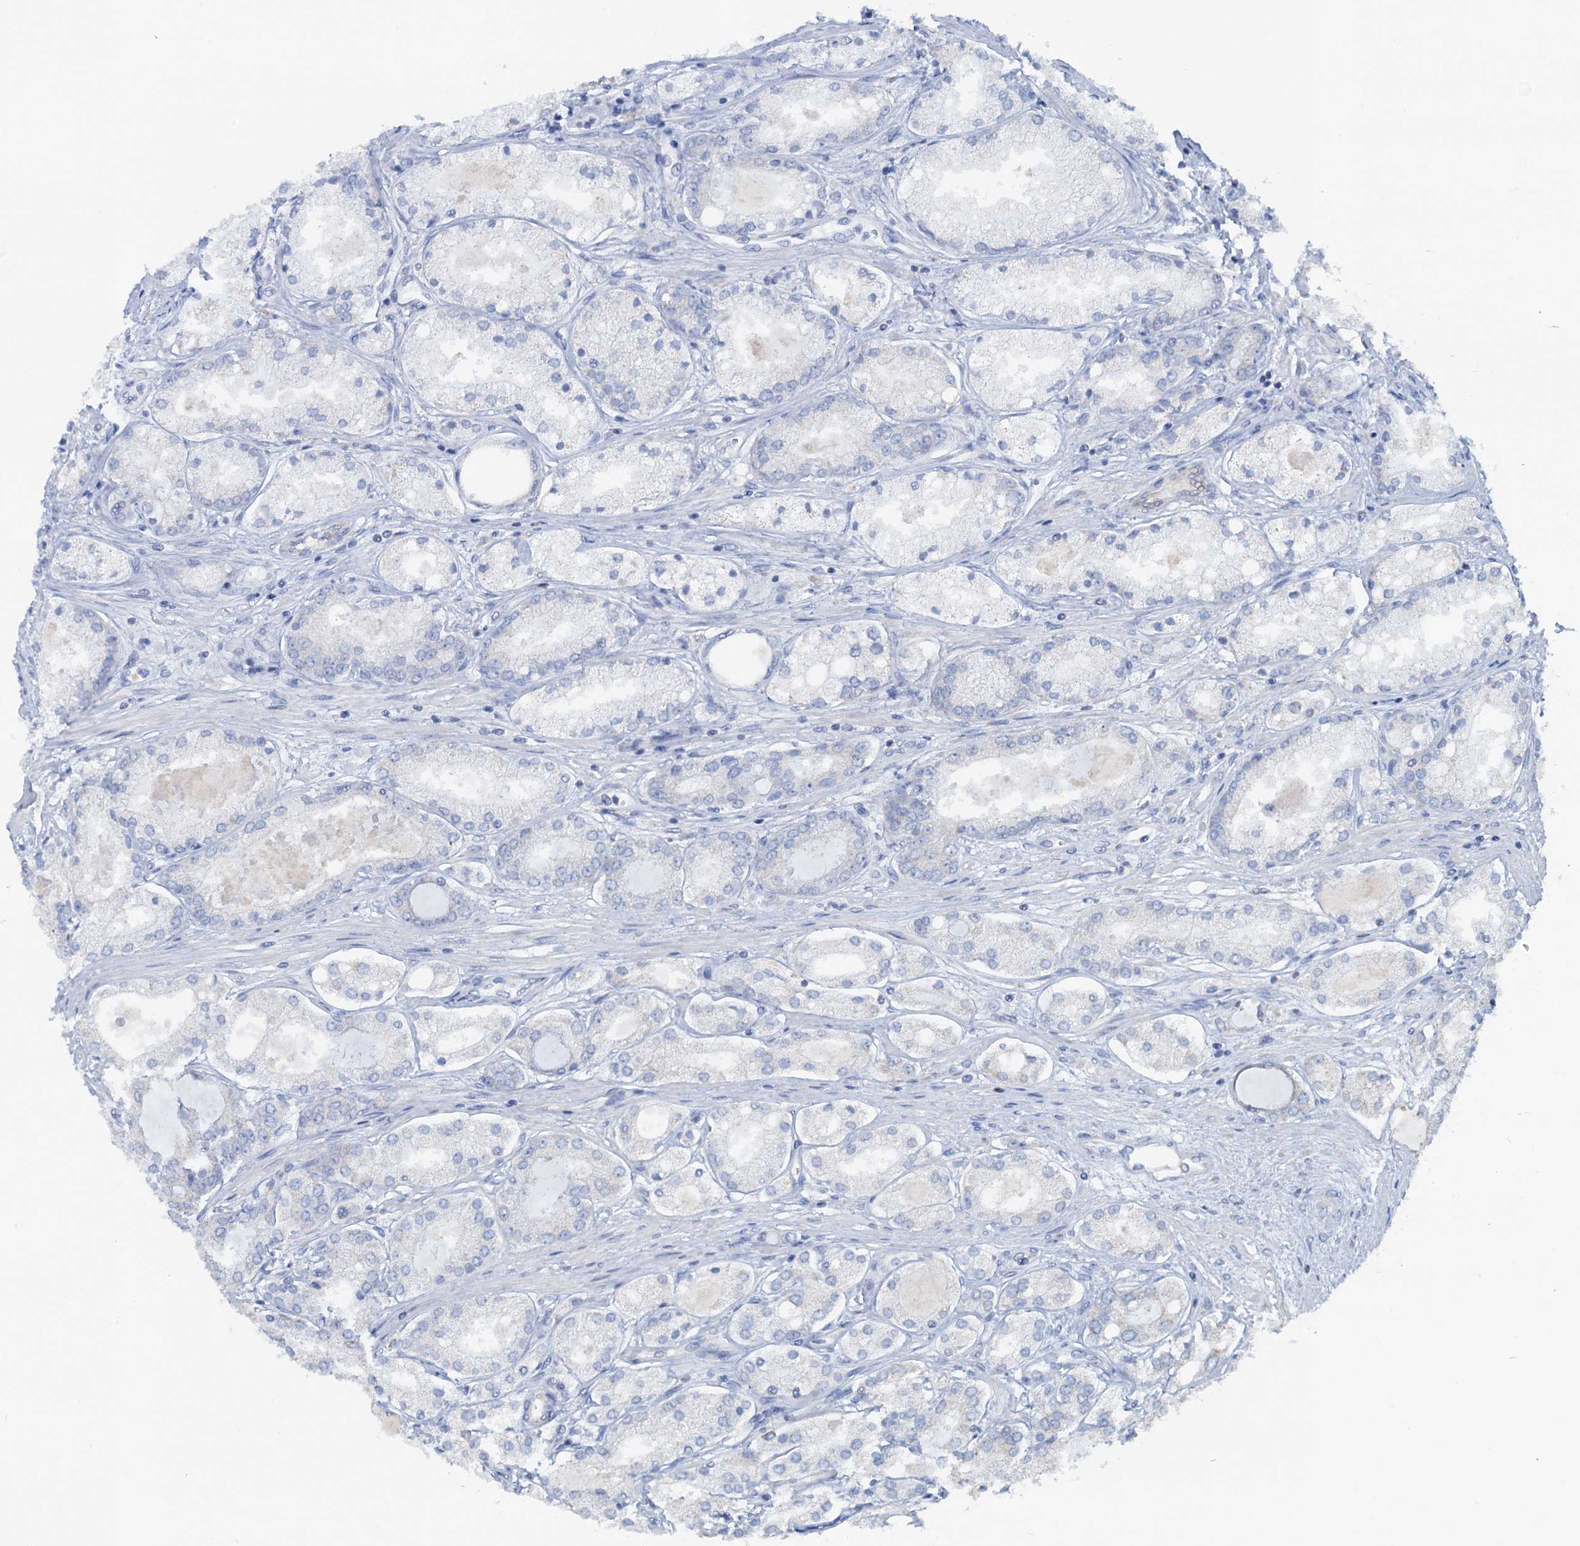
{"staining": {"intensity": "negative", "quantity": "none", "location": "none"}, "tissue": "prostate cancer", "cell_type": "Tumor cells", "image_type": "cancer", "snomed": [{"axis": "morphology", "description": "Adenocarcinoma, Low grade"}, {"axis": "topography", "description": "Prostate"}], "caption": "IHC photomicrograph of human prostate adenocarcinoma (low-grade) stained for a protein (brown), which displays no positivity in tumor cells. (Stains: DAB (3,3'-diaminobenzidine) immunohistochemistry (IHC) with hematoxylin counter stain, Microscopy: brightfield microscopy at high magnification).", "gene": "PLLP", "patient": {"sex": "male", "age": 68}}